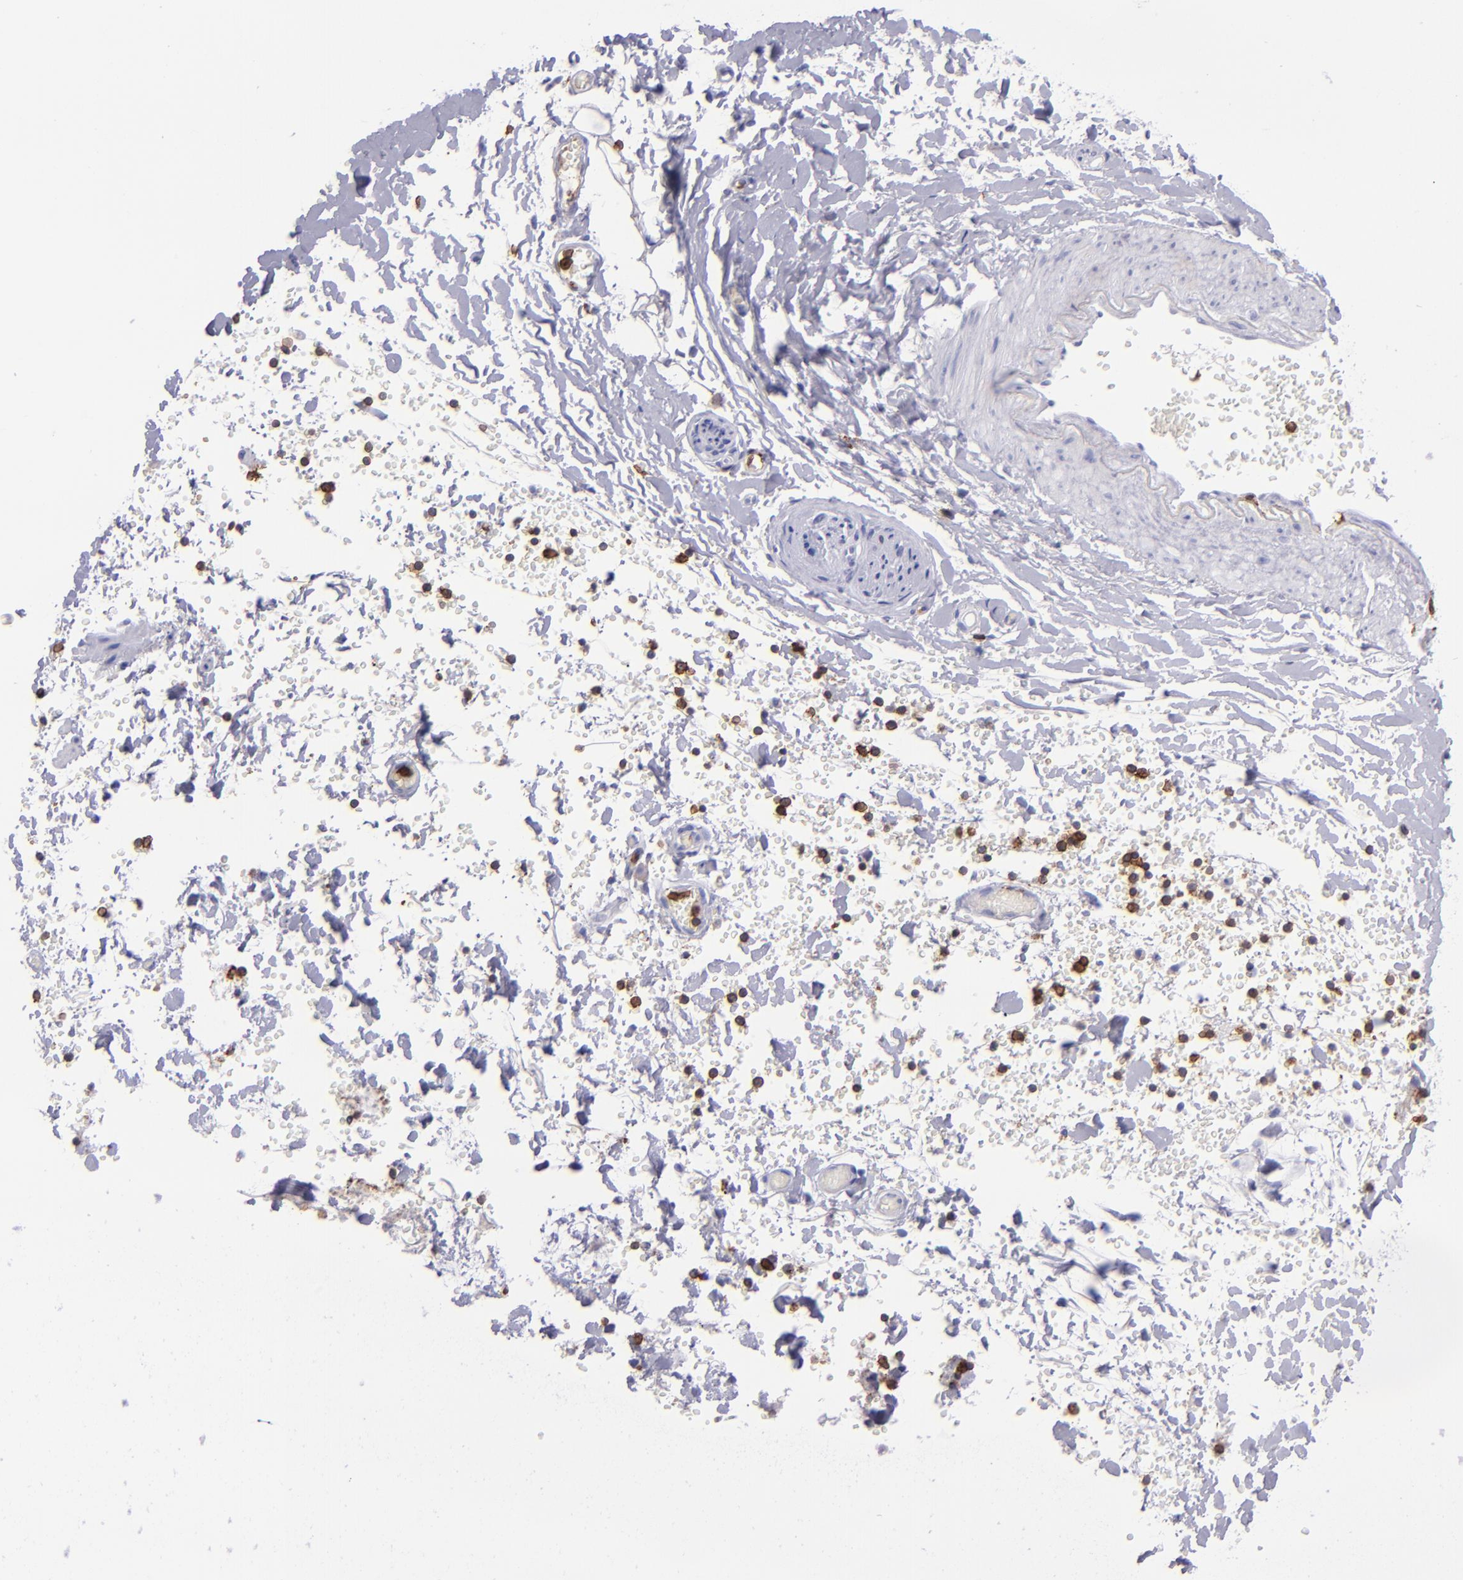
{"staining": {"intensity": "negative", "quantity": "none", "location": "none"}, "tissue": "adipose tissue", "cell_type": "Adipocytes", "image_type": "normal", "snomed": [{"axis": "morphology", "description": "Normal tissue, NOS"}, {"axis": "topography", "description": "Bronchus"}, {"axis": "topography", "description": "Lung"}], "caption": "Adipose tissue was stained to show a protein in brown. There is no significant staining in adipocytes. Nuclei are stained in blue.", "gene": "ICAM3", "patient": {"sex": "female", "age": 56}}